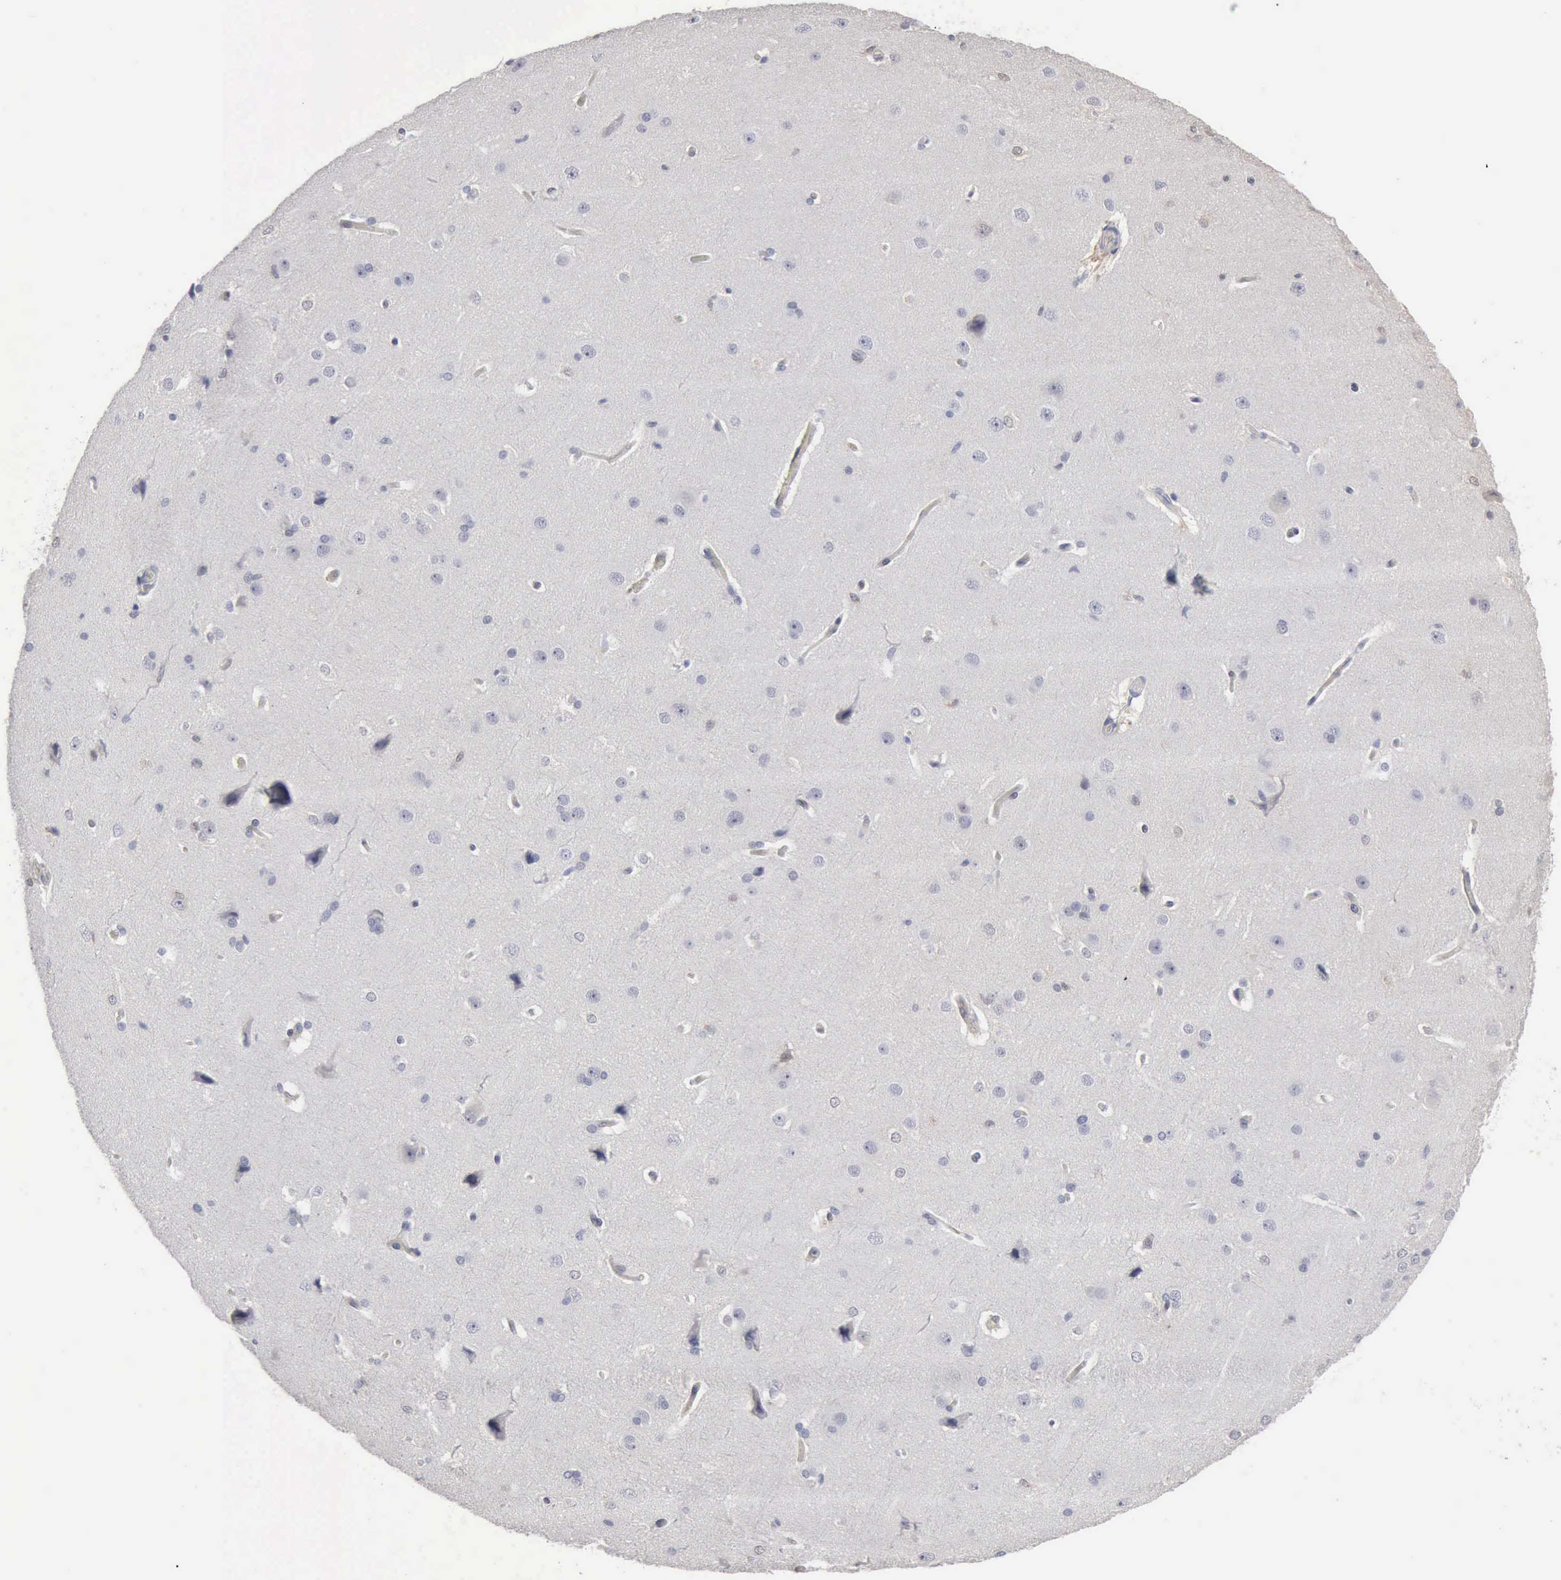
{"staining": {"intensity": "strong", "quantity": "<25%", "location": "cytoplasmic/membranous,nuclear"}, "tissue": "cerebral cortex", "cell_type": "Endothelial cells", "image_type": "normal", "snomed": [{"axis": "morphology", "description": "Normal tissue, NOS"}, {"axis": "topography", "description": "Cerebral cortex"}], "caption": "Strong cytoplasmic/membranous,nuclear protein staining is seen in about <25% of endothelial cells in cerebral cortex. (DAB IHC with brightfield microscopy, high magnification).", "gene": "STAT1", "patient": {"sex": "female", "age": 45}}